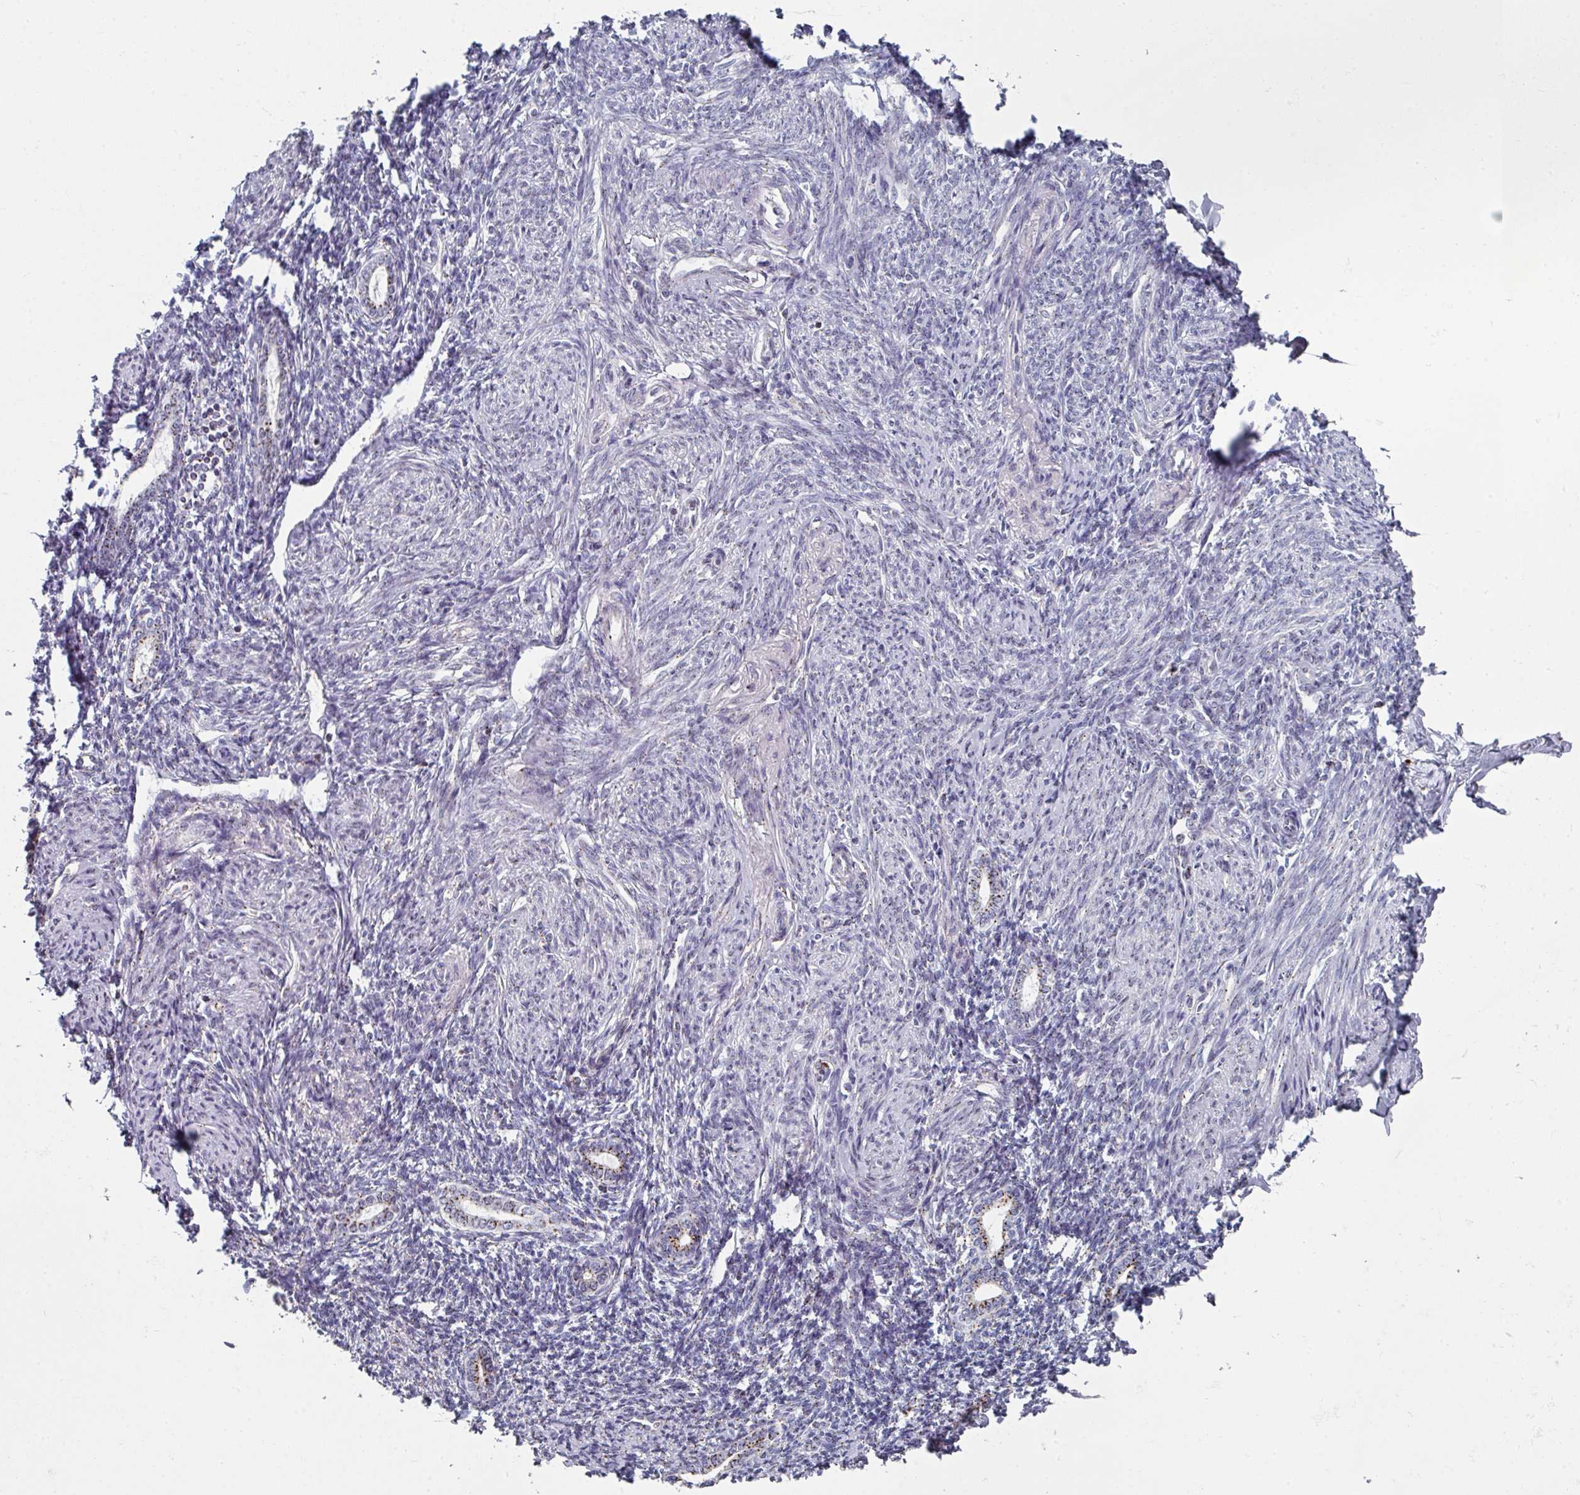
{"staining": {"intensity": "moderate", "quantity": "25%-75%", "location": "cytoplasmic/membranous"}, "tissue": "endometrium", "cell_type": "Cells in endometrial stroma", "image_type": "normal", "snomed": [{"axis": "morphology", "description": "Normal tissue, NOS"}, {"axis": "topography", "description": "Endometrium"}], "caption": "The micrograph displays immunohistochemical staining of unremarkable endometrium. There is moderate cytoplasmic/membranous staining is identified in approximately 25%-75% of cells in endometrial stroma. Ihc stains the protein of interest in brown and the nuclei are stained blue.", "gene": "CCDC85B", "patient": {"sex": "female", "age": 63}}